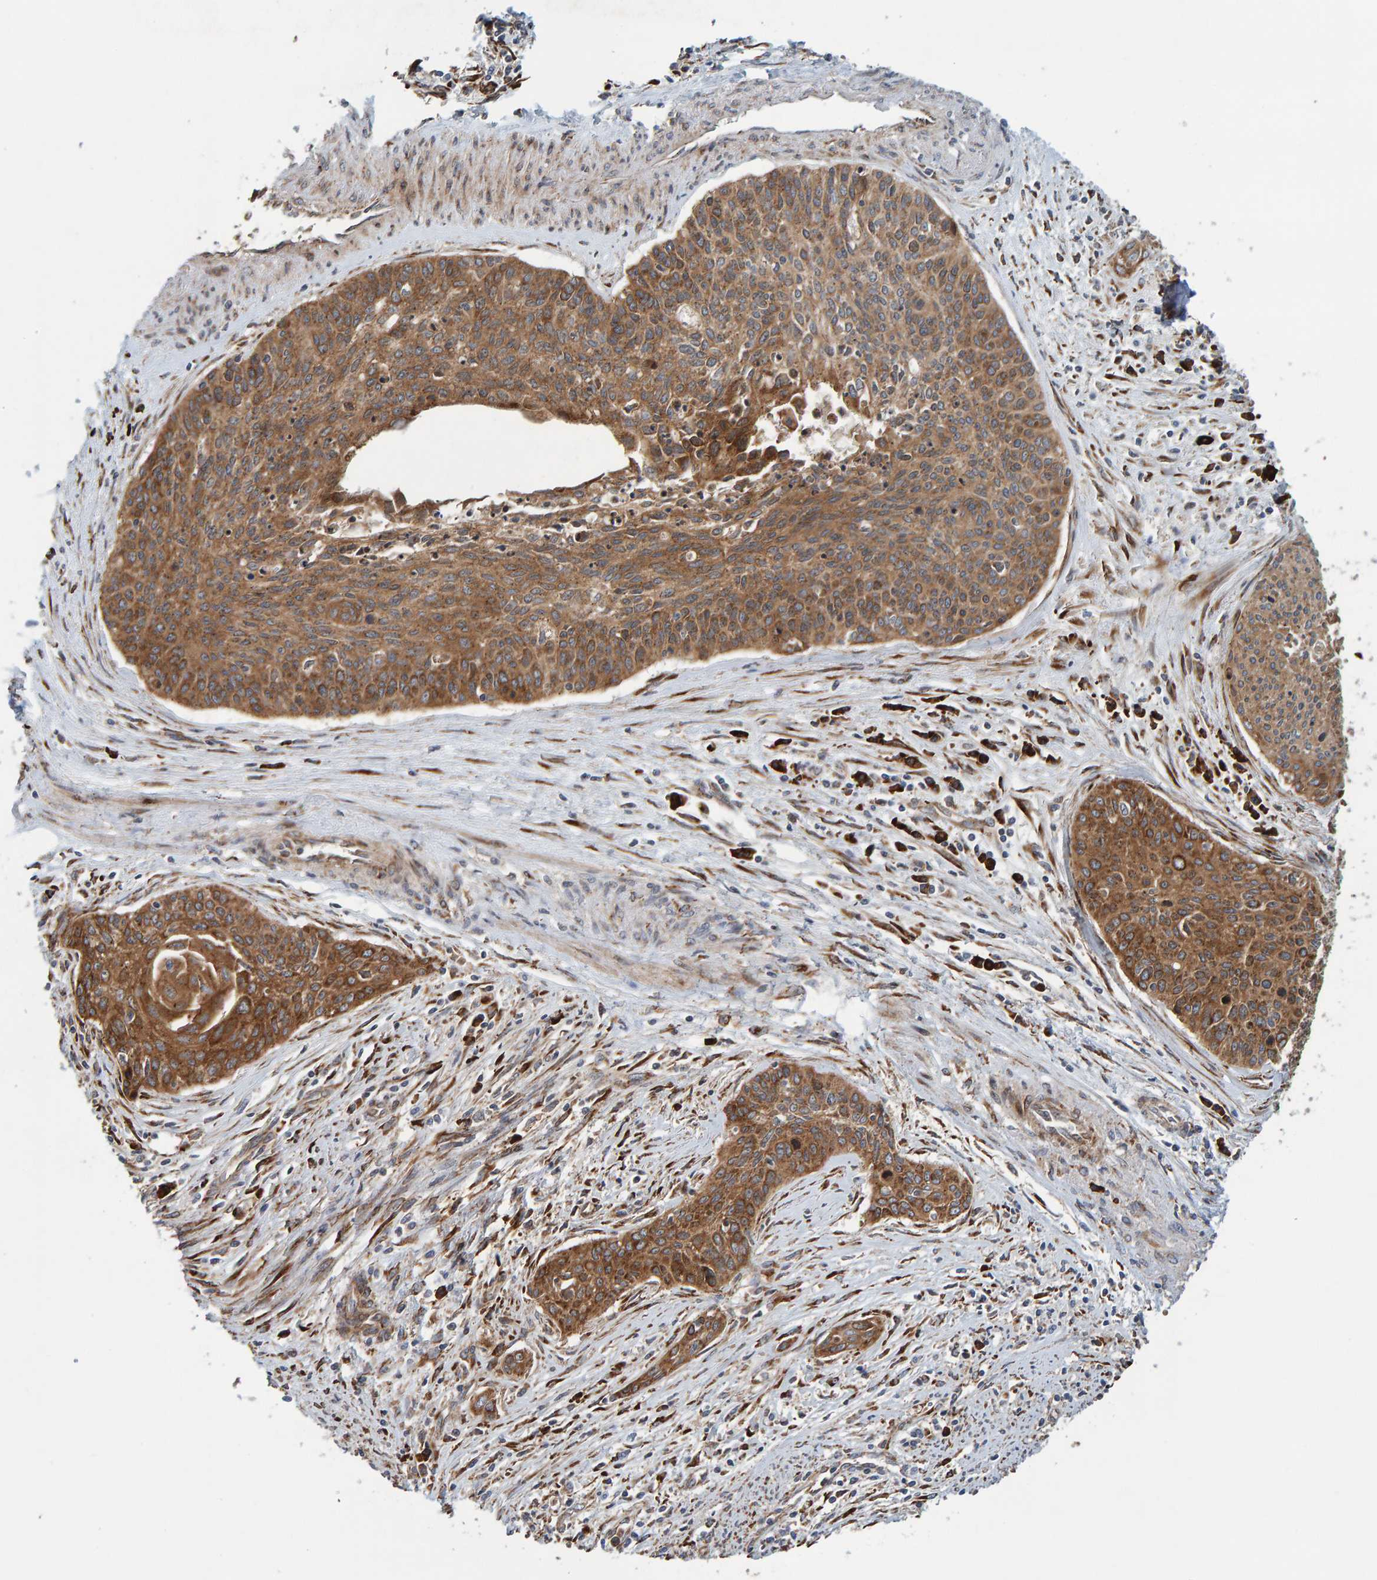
{"staining": {"intensity": "moderate", "quantity": ">75%", "location": "cytoplasmic/membranous"}, "tissue": "cervical cancer", "cell_type": "Tumor cells", "image_type": "cancer", "snomed": [{"axis": "morphology", "description": "Squamous cell carcinoma, NOS"}, {"axis": "topography", "description": "Cervix"}], "caption": "IHC of cervical squamous cell carcinoma demonstrates medium levels of moderate cytoplasmic/membranous staining in about >75% of tumor cells.", "gene": "BAIAP2", "patient": {"sex": "female", "age": 55}}